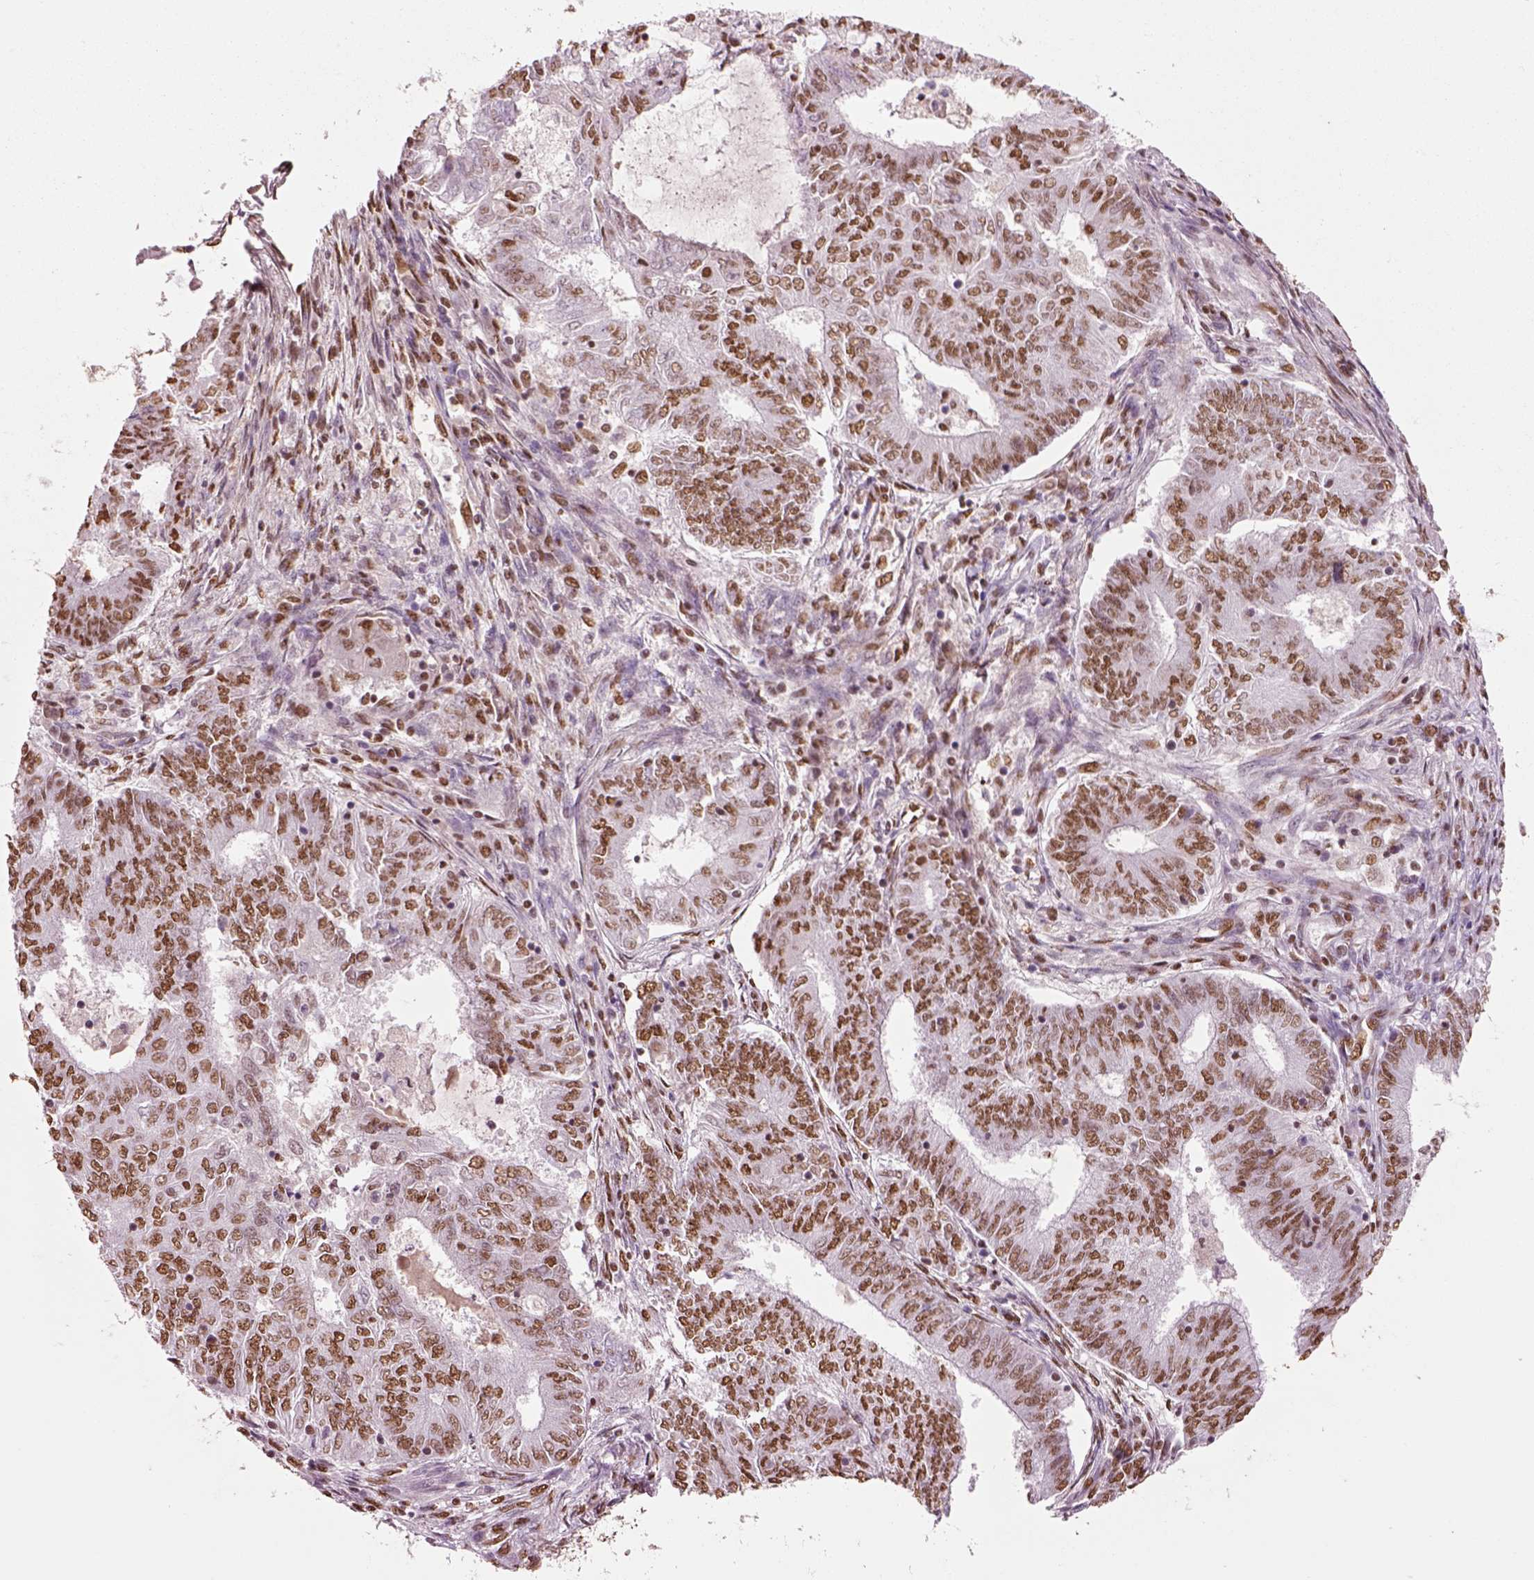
{"staining": {"intensity": "moderate", "quantity": ">75%", "location": "nuclear"}, "tissue": "endometrial cancer", "cell_type": "Tumor cells", "image_type": "cancer", "snomed": [{"axis": "morphology", "description": "Adenocarcinoma, NOS"}, {"axis": "topography", "description": "Endometrium"}], "caption": "High-power microscopy captured an immunohistochemistry (IHC) photomicrograph of endometrial cancer, revealing moderate nuclear staining in approximately >75% of tumor cells. The staining is performed using DAB (3,3'-diaminobenzidine) brown chromogen to label protein expression. The nuclei are counter-stained blue using hematoxylin.", "gene": "DDX3X", "patient": {"sex": "female", "age": 62}}